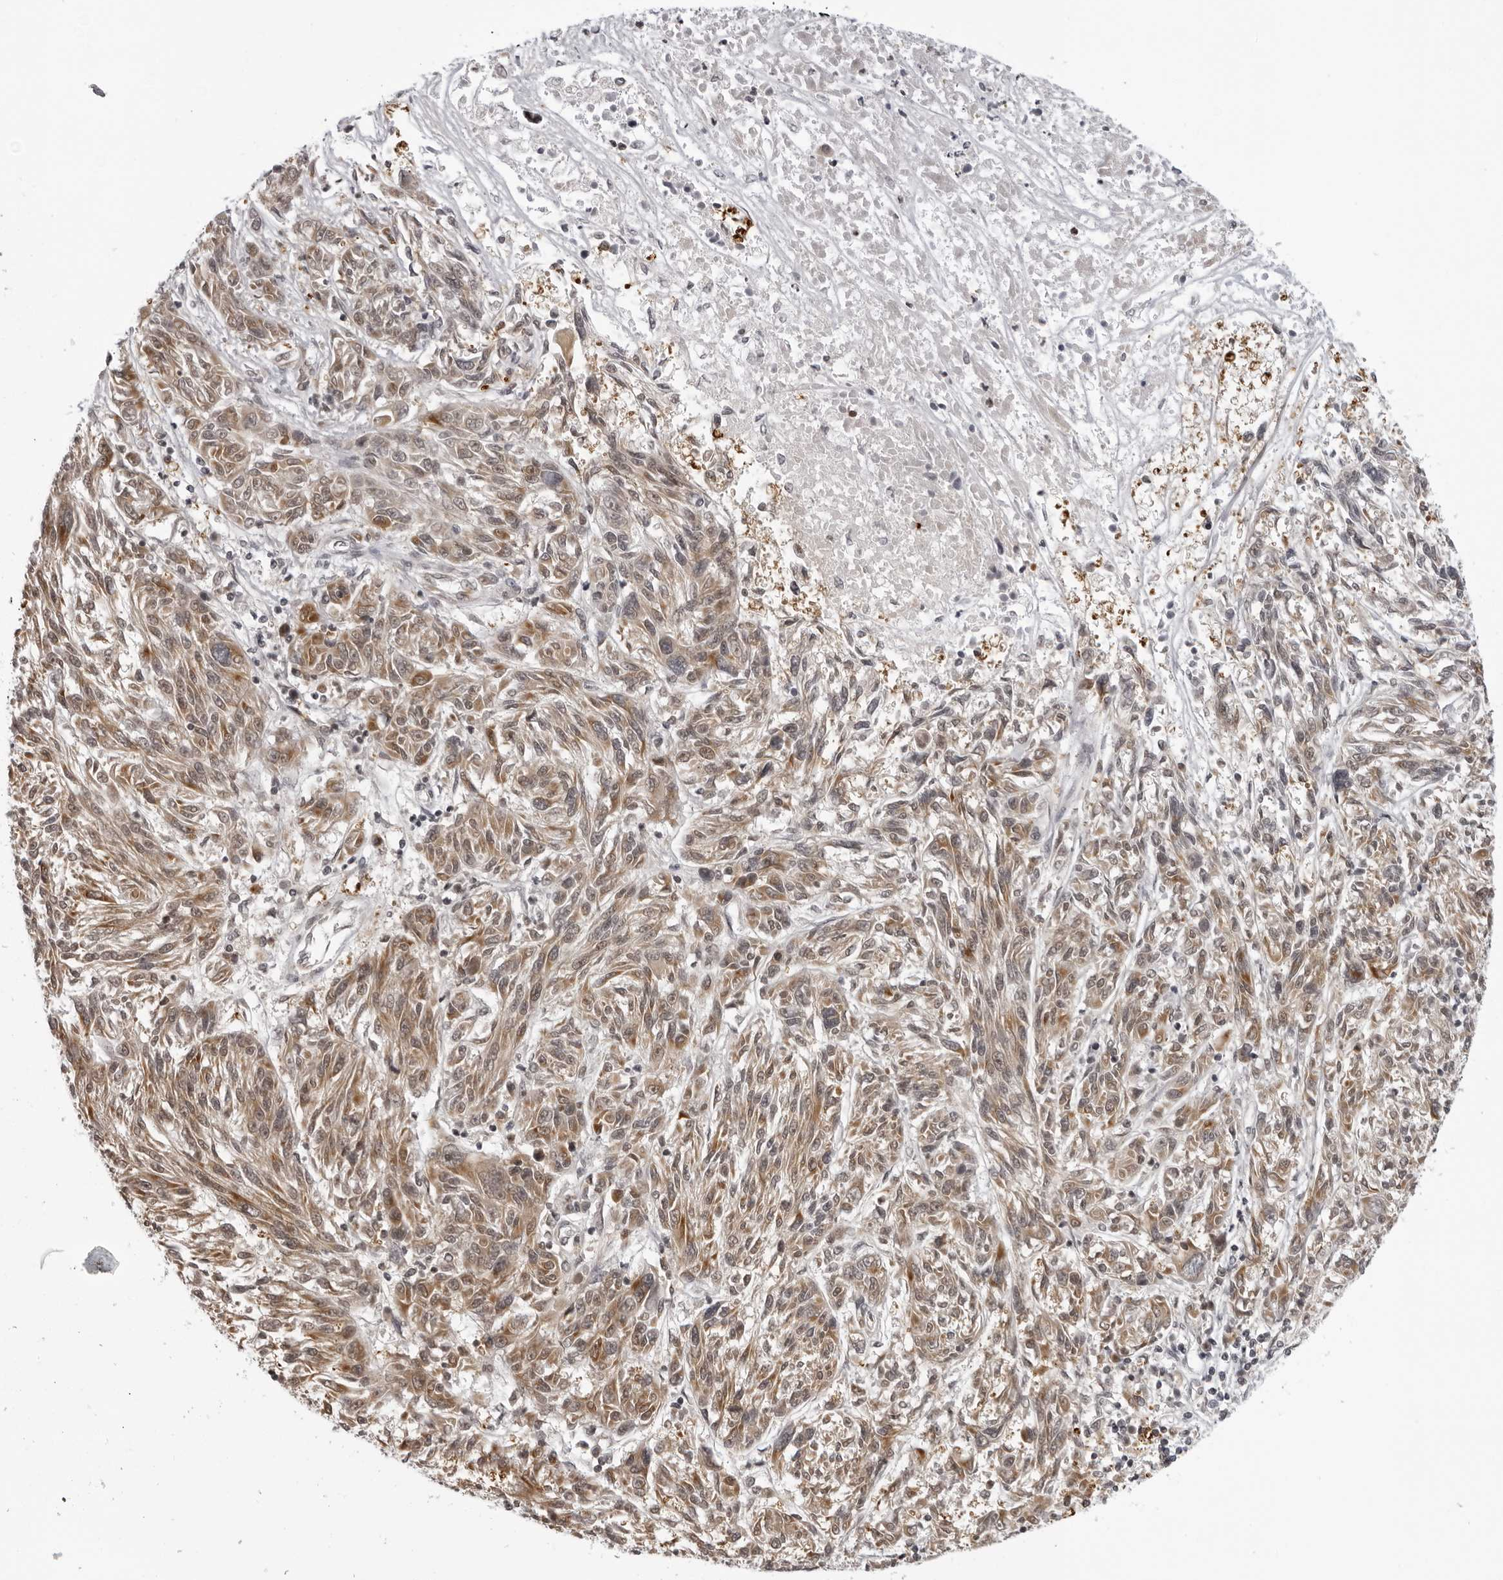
{"staining": {"intensity": "moderate", "quantity": ">75%", "location": "cytoplasmic/membranous"}, "tissue": "melanoma", "cell_type": "Tumor cells", "image_type": "cancer", "snomed": [{"axis": "morphology", "description": "Malignant melanoma, NOS"}, {"axis": "topography", "description": "Skin"}], "caption": "Immunohistochemical staining of human malignant melanoma demonstrates moderate cytoplasmic/membranous protein expression in about >75% of tumor cells.", "gene": "MRPS15", "patient": {"sex": "male", "age": 53}}